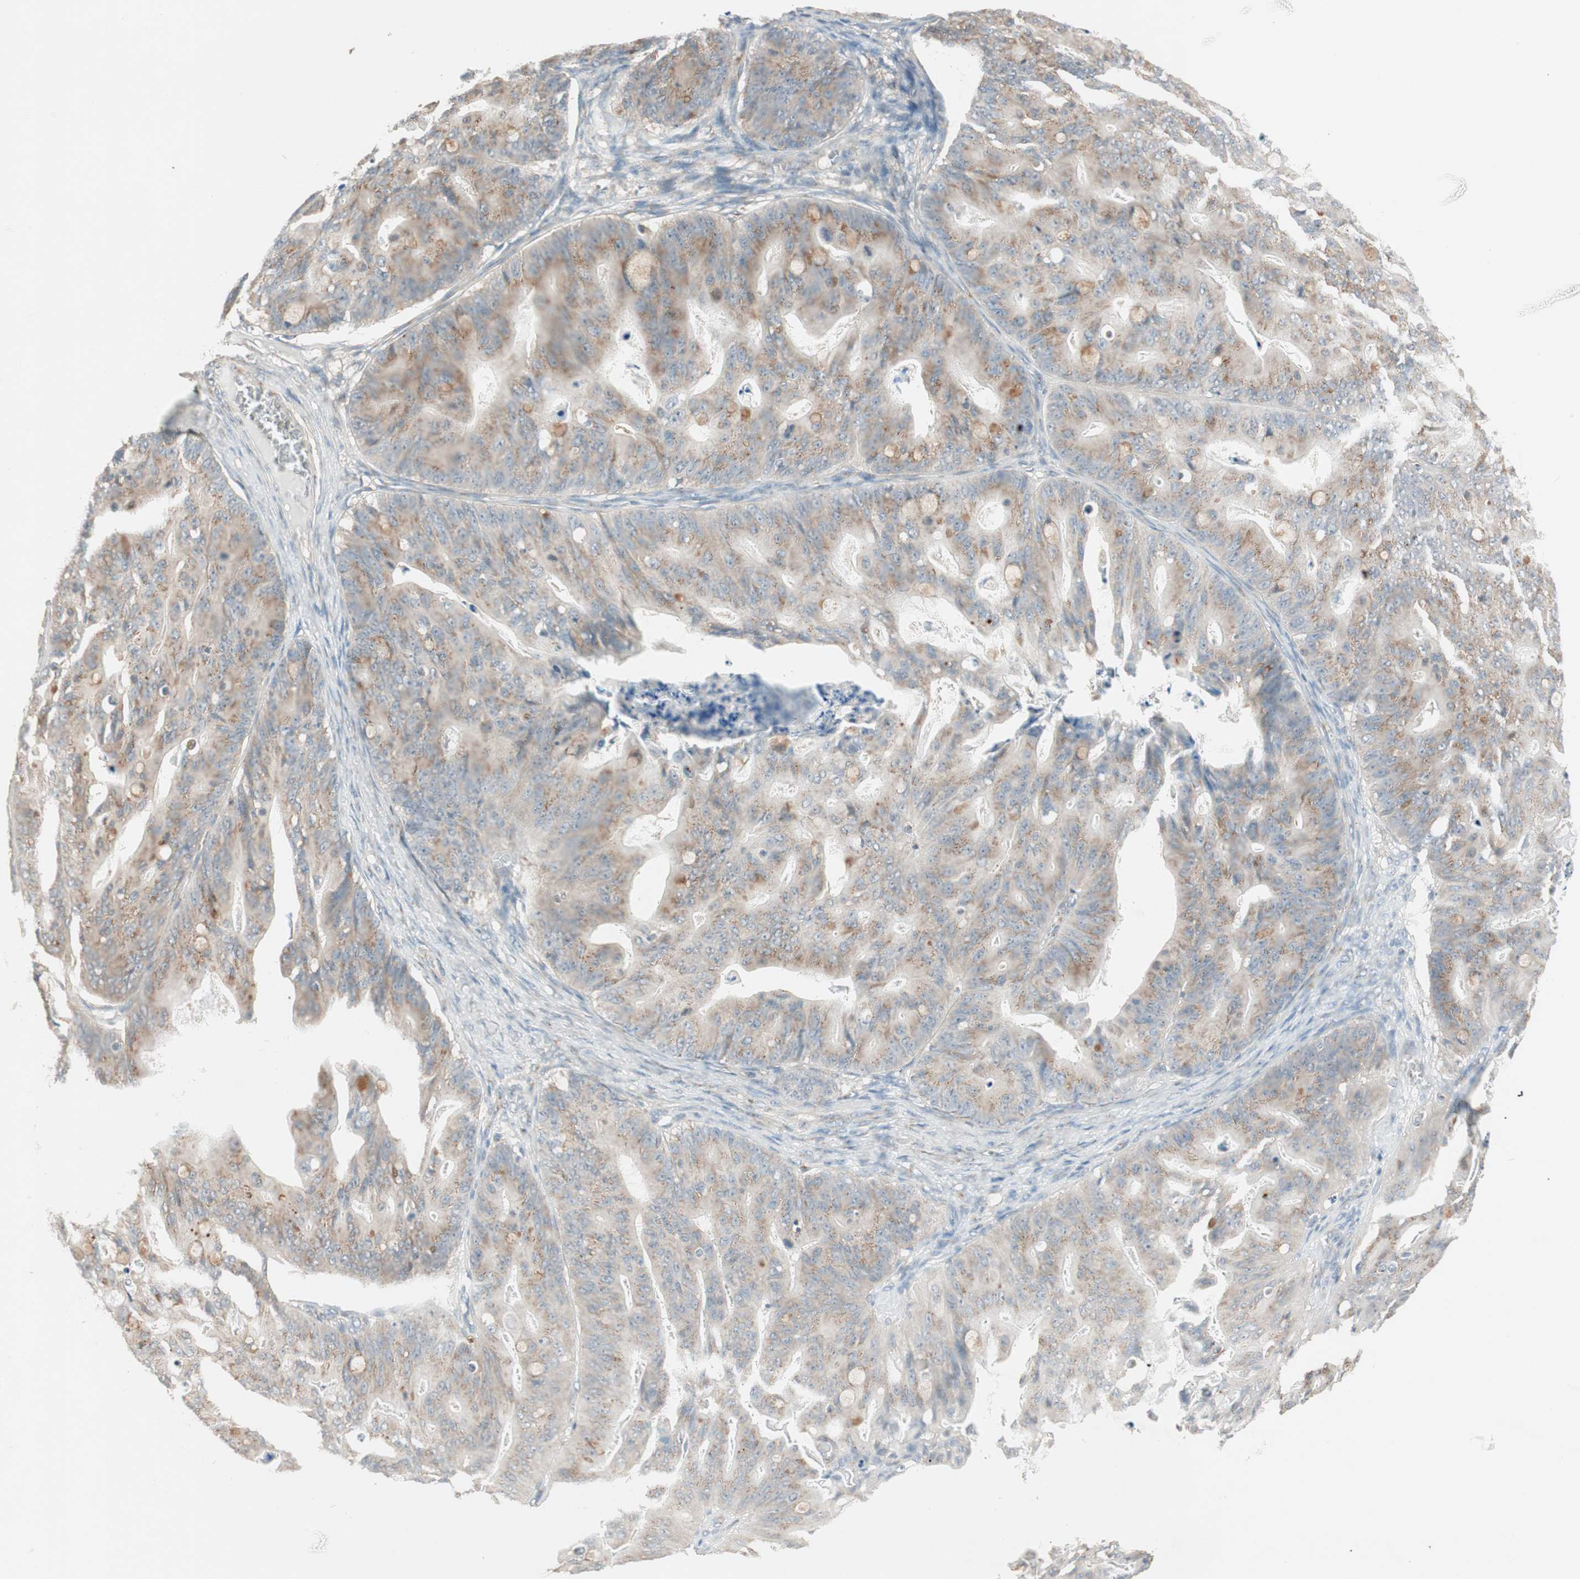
{"staining": {"intensity": "moderate", "quantity": ">75%", "location": "cytoplasmic/membranous"}, "tissue": "ovarian cancer", "cell_type": "Tumor cells", "image_type": "cancer", "snomed": [{"axis": "morphology", "description": "Cystadenocarcinoma, mucinous, NOS"}, {"axis": "topography", "description": "Ovary"}], "caption": "A brown stain labels moderate cytoplasmic/membranous staining of a protein in human mucinous cystadenocarcinoma (ovarian) tumor cells. The staining was performed using DAB, with brown indicating positive protein expression. Nuclei are stained blue with hematoxylin.", "gene": "SEC16A", "patient": {"sex": "female", "age": 36}}